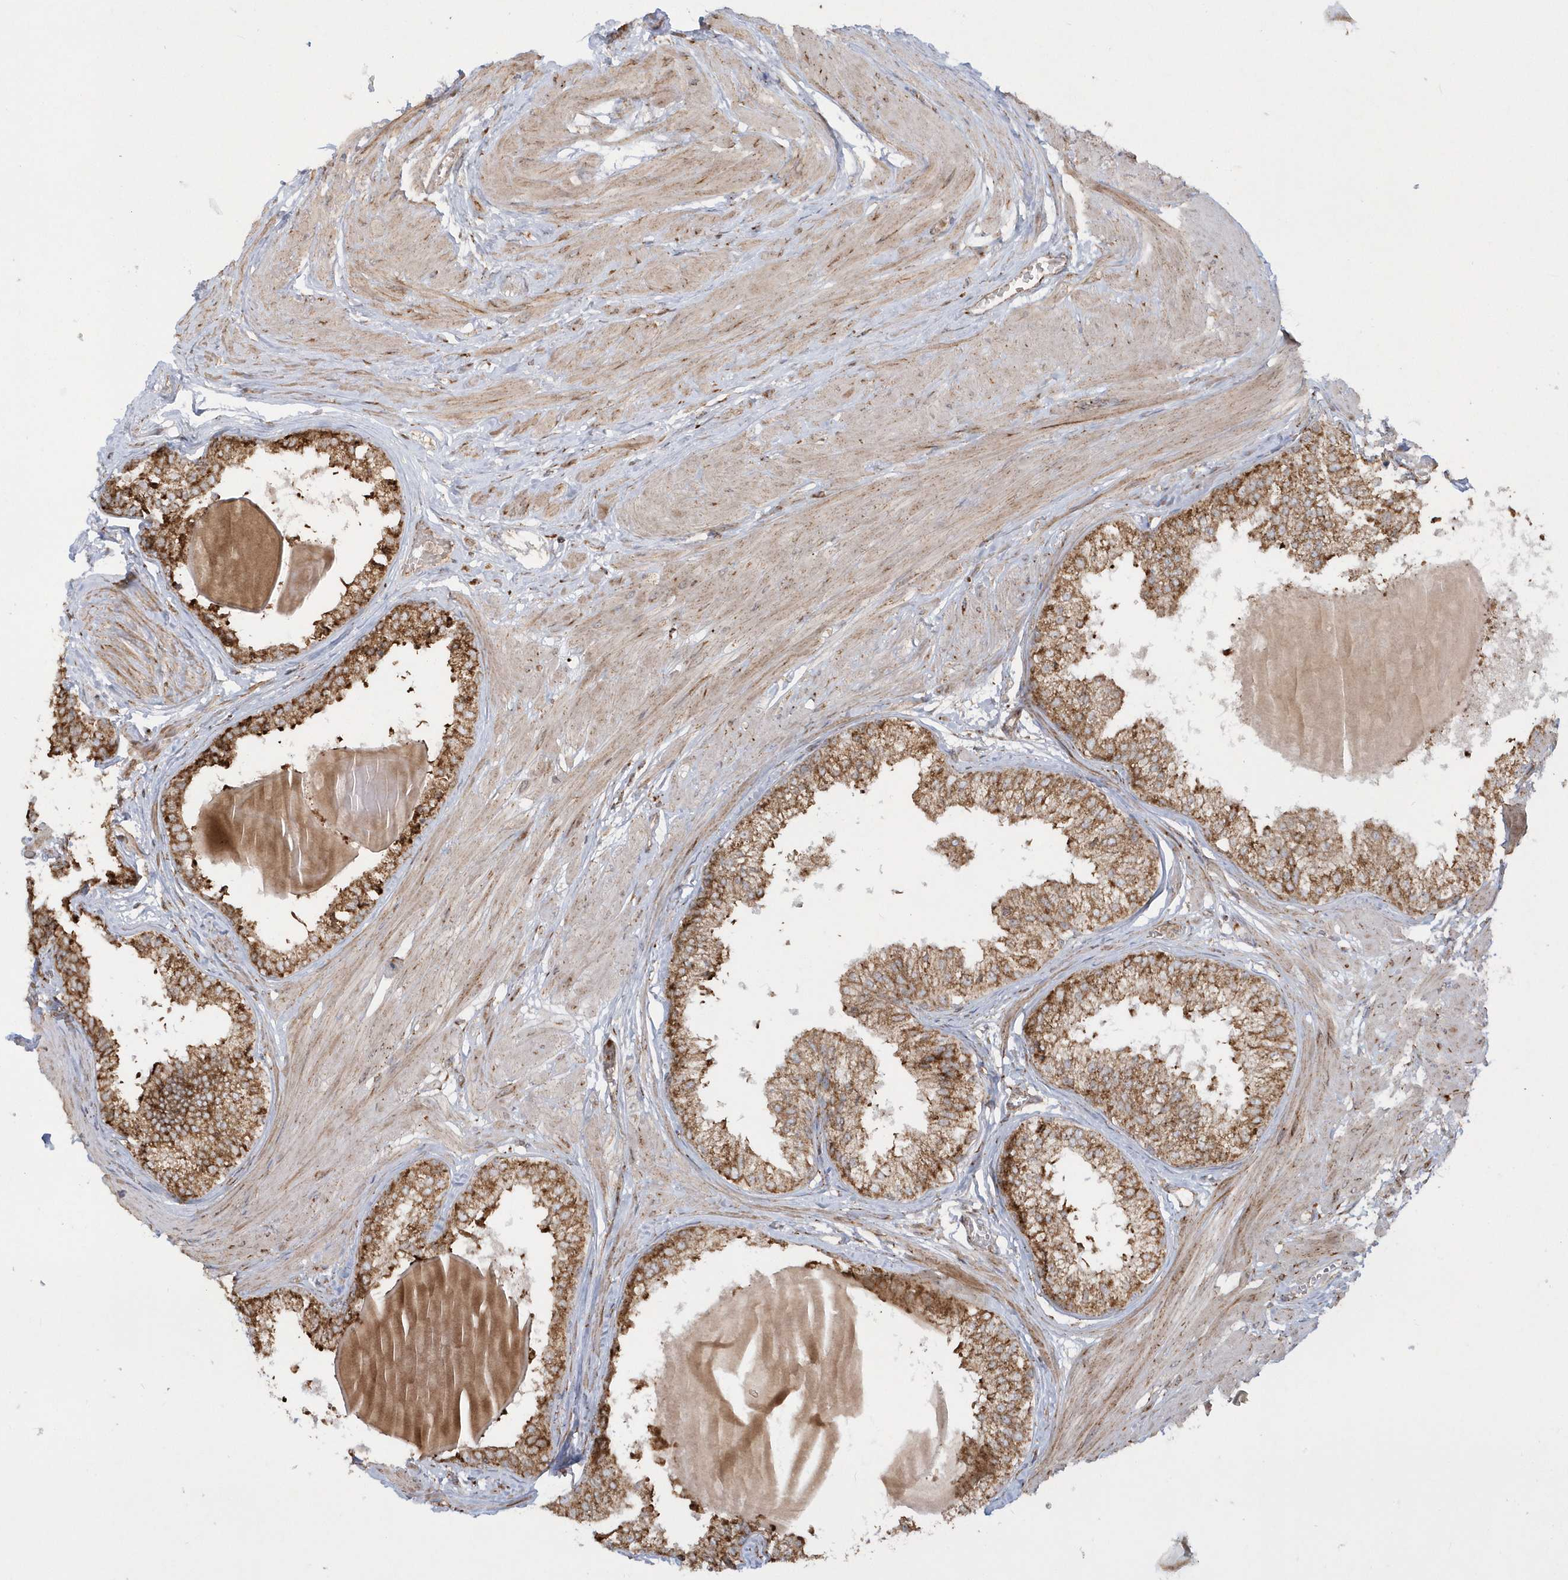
{"staining": {"intensity": "moderate", "quantity": ">75%", "location": "cytoplasmic/membranous"}, "tissue": "prostate", "cell_type": "Glandular cells", "image_type": "normal", "snomed": [{"axis": "morphology", "description": "Normal tissue, NOS"}, {"axis": "topography", "description": "Prostate"}], "caption": "Normal prostate was stained to show a protein in brown. There is medium levels of moderate cytoplasmic/membranous positivity in about >75% of glandular cells. (IHC, brightfield microscopy, high magnification).", "gene": "SH3BP2", "patient": {"sex": "male", "age": 48}}